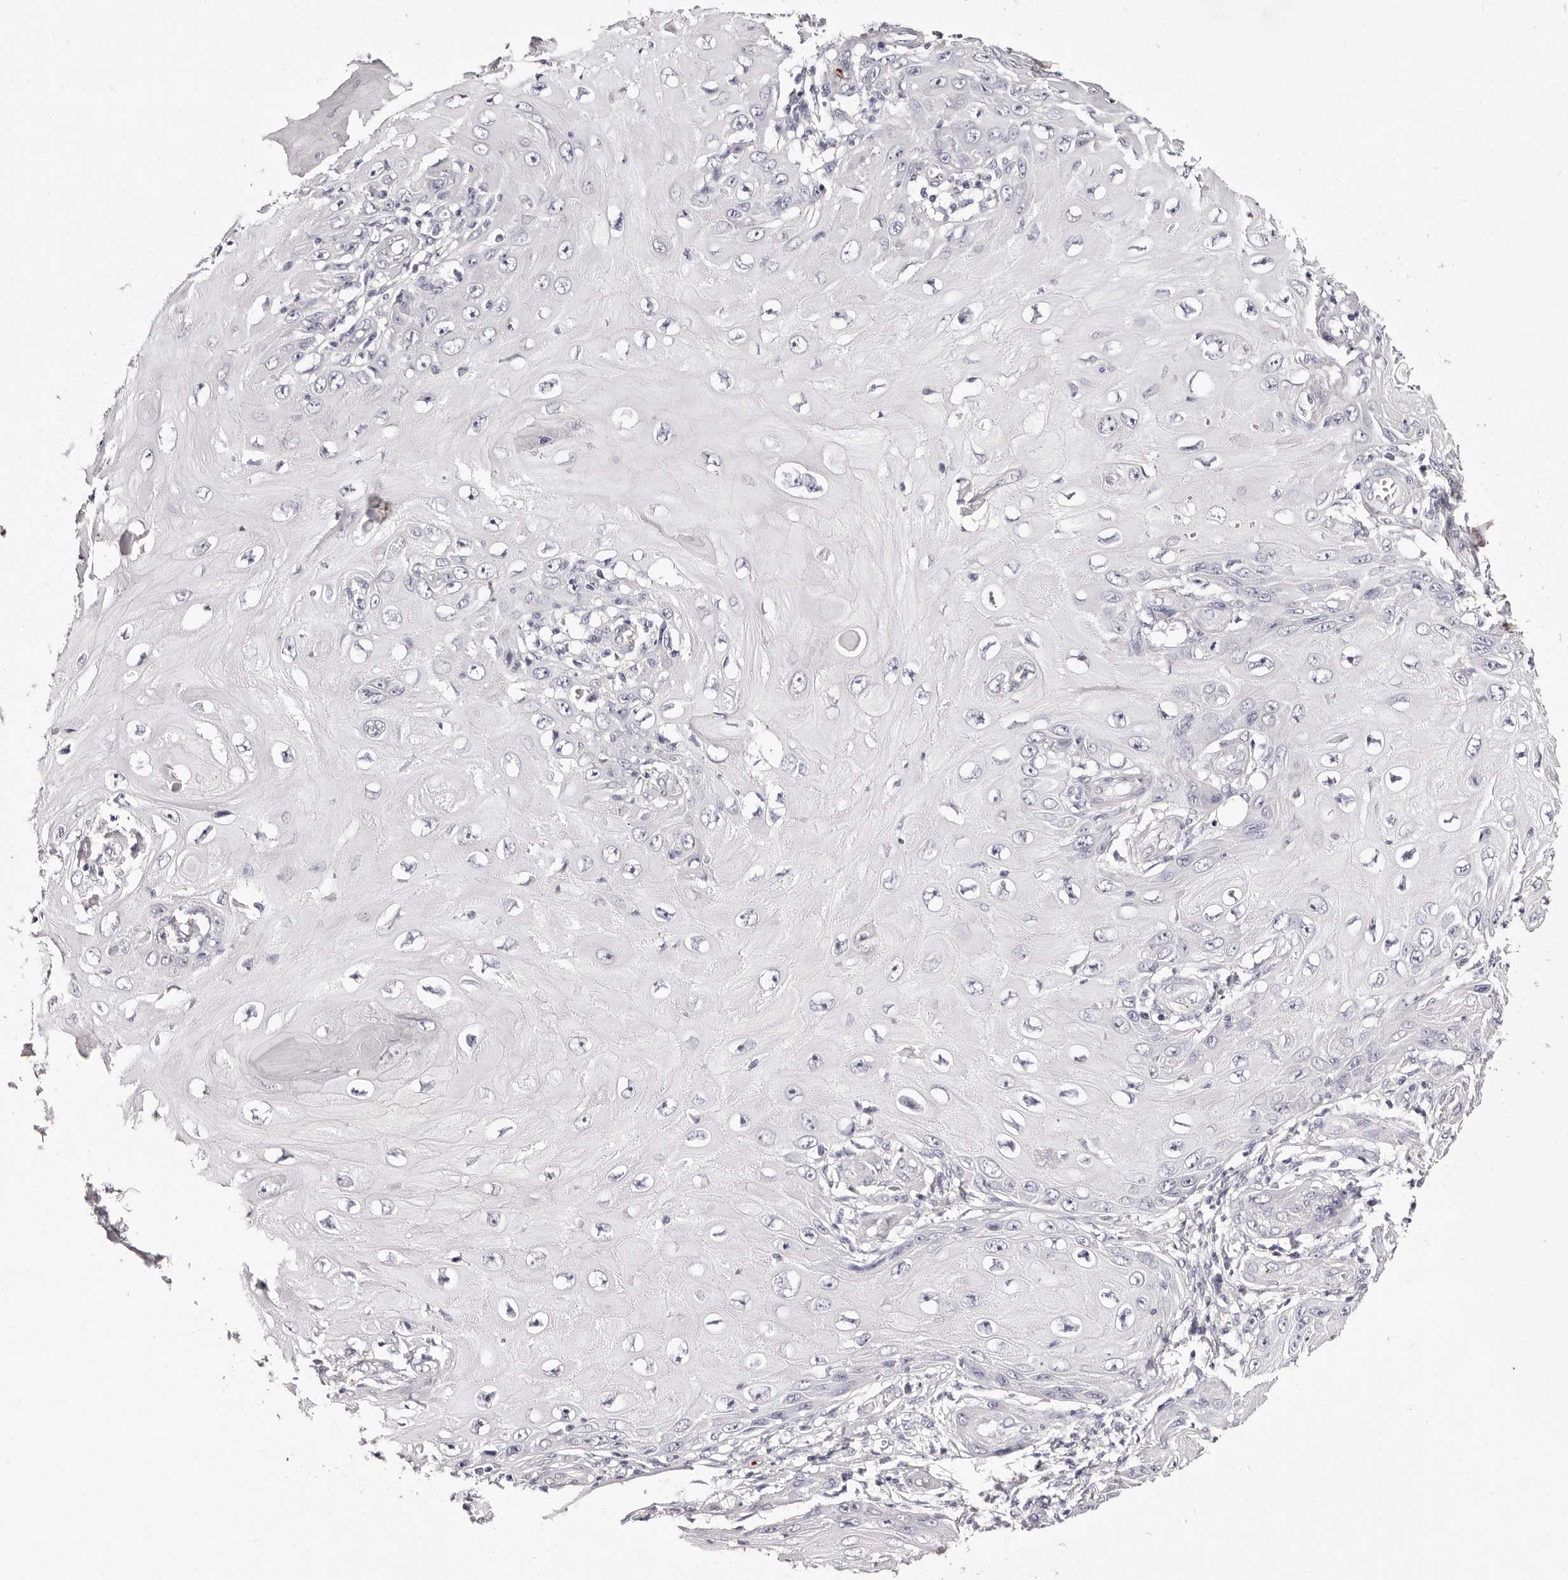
{"staining": {"intensity": "negative", "quantity": "none", "location": "none"}, "tissue": "skin cancer", "cell_type": "Tumor cells", "image_type": "cancer", "snomed": [{"axis": "morphology", "description": "Squamous cell carcinoma, NOS"}, {"axis": "topography", "description": "Skin"}], "caption": "Immunohistochemistry (IHC) histopathology image of human squamous cell carcinoma (skin) stained for a protein (brown), which displays no positivity in tumor cells. (Brightfield microscopy of DAB immunohistochemistry at high magnification).", "gene": "PF4", "patient": {"sex": "female", "age": 73}}